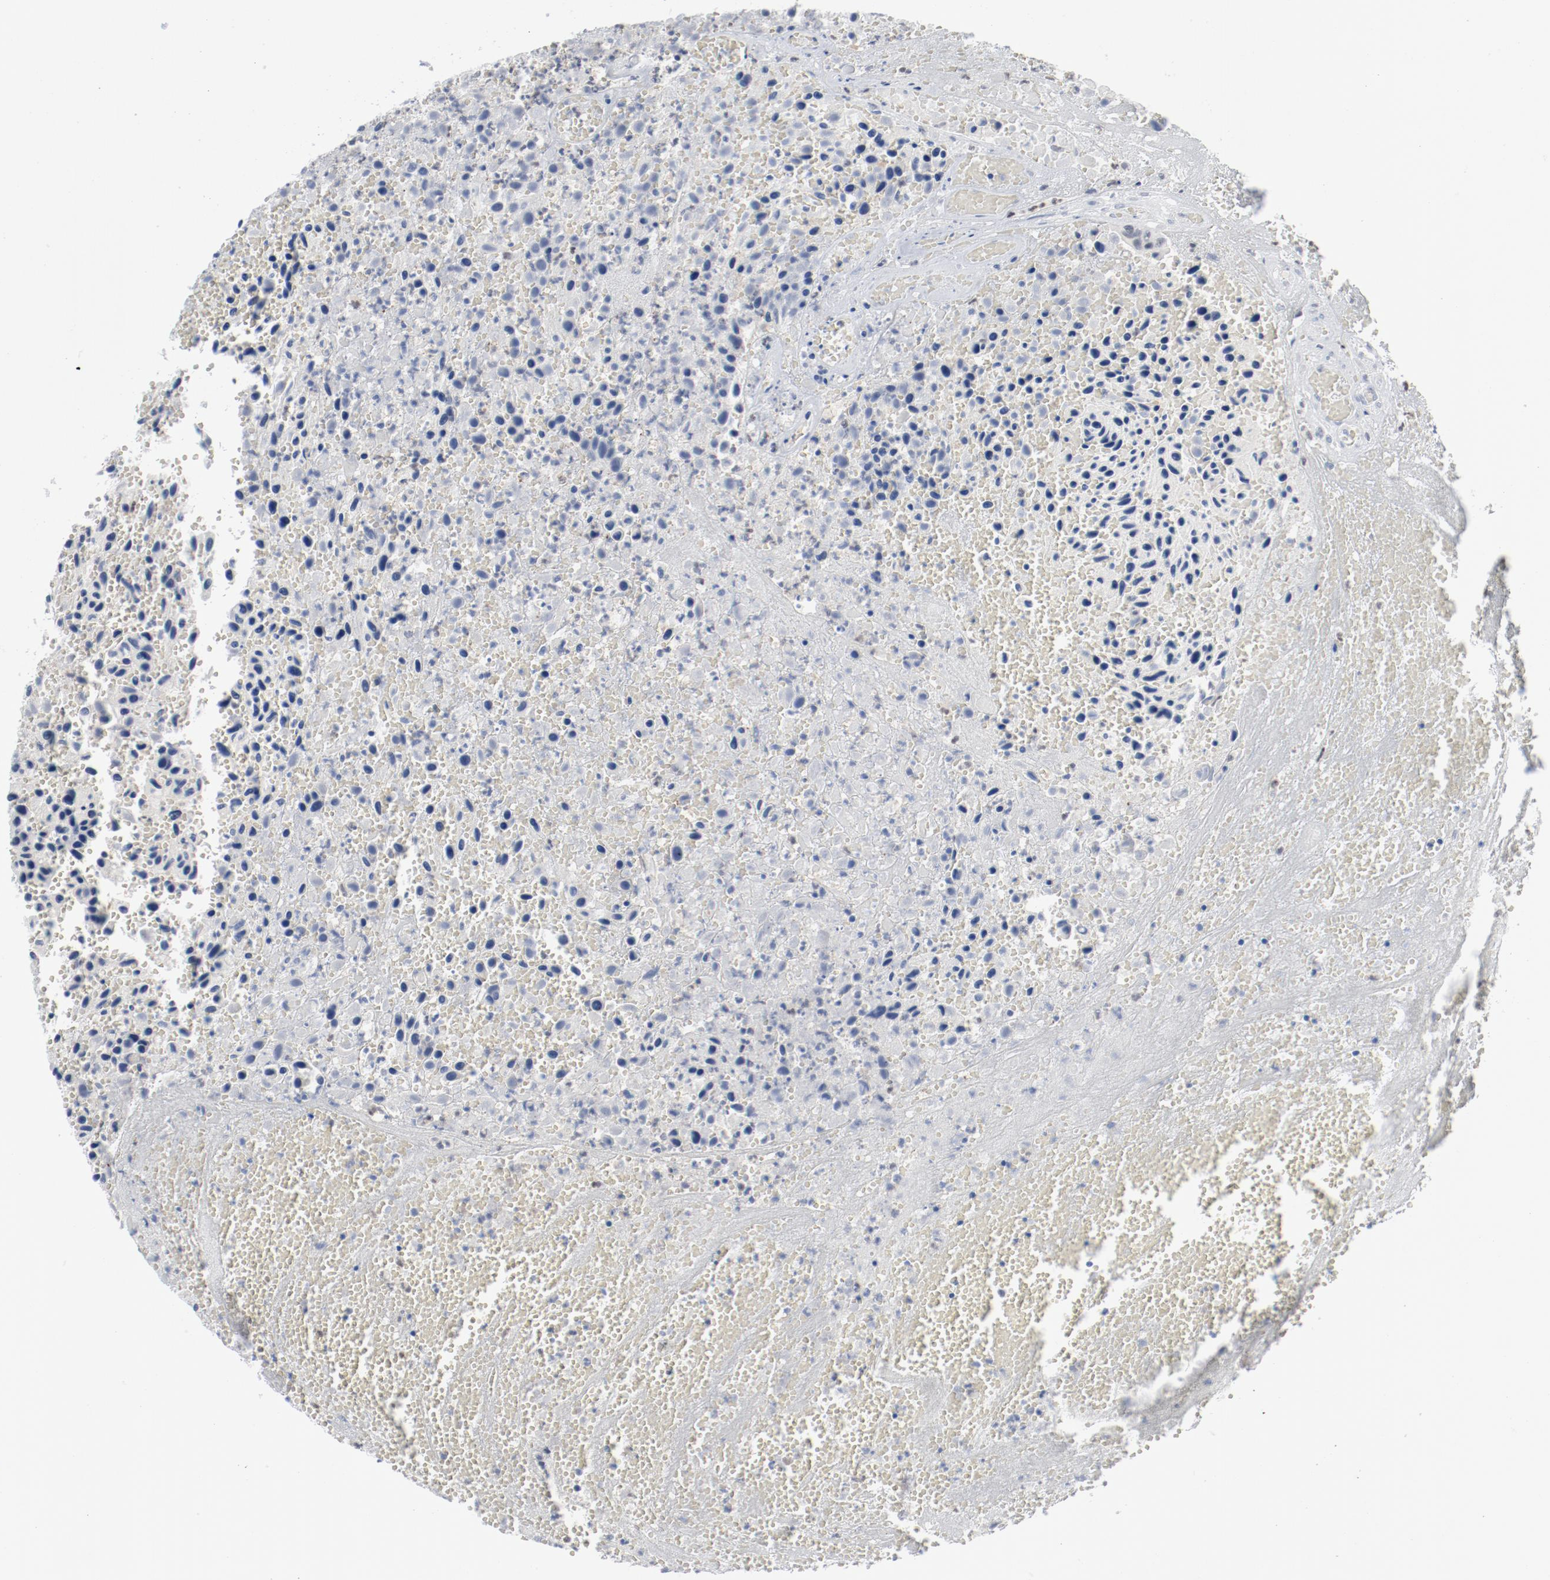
{"staining": {"intensity": "negative", "quantity": "none", "location": "none"}, "tissue": "urothelial cancer", "cell_type": "Tumor cells", "image_type": "cancer", "snomed": [{"axis": "morphology", "description": "Urothelial carcinoma, High grade"}, {"axis": "topography", "description": "Urinary bladder"}], "caption": "IHC histopathology image of neoplastic tissue: human urothelial cancer stained with DAB displays no significant protein expression in tumor cells. (Stains: DAB immunohistochemistry (IHC) with hematoxylin counter stain, Microscopy: brightfield microscopy at high magnification).", "gene": "FOXN2", "patient": {"sex": "male", "age": 66}}